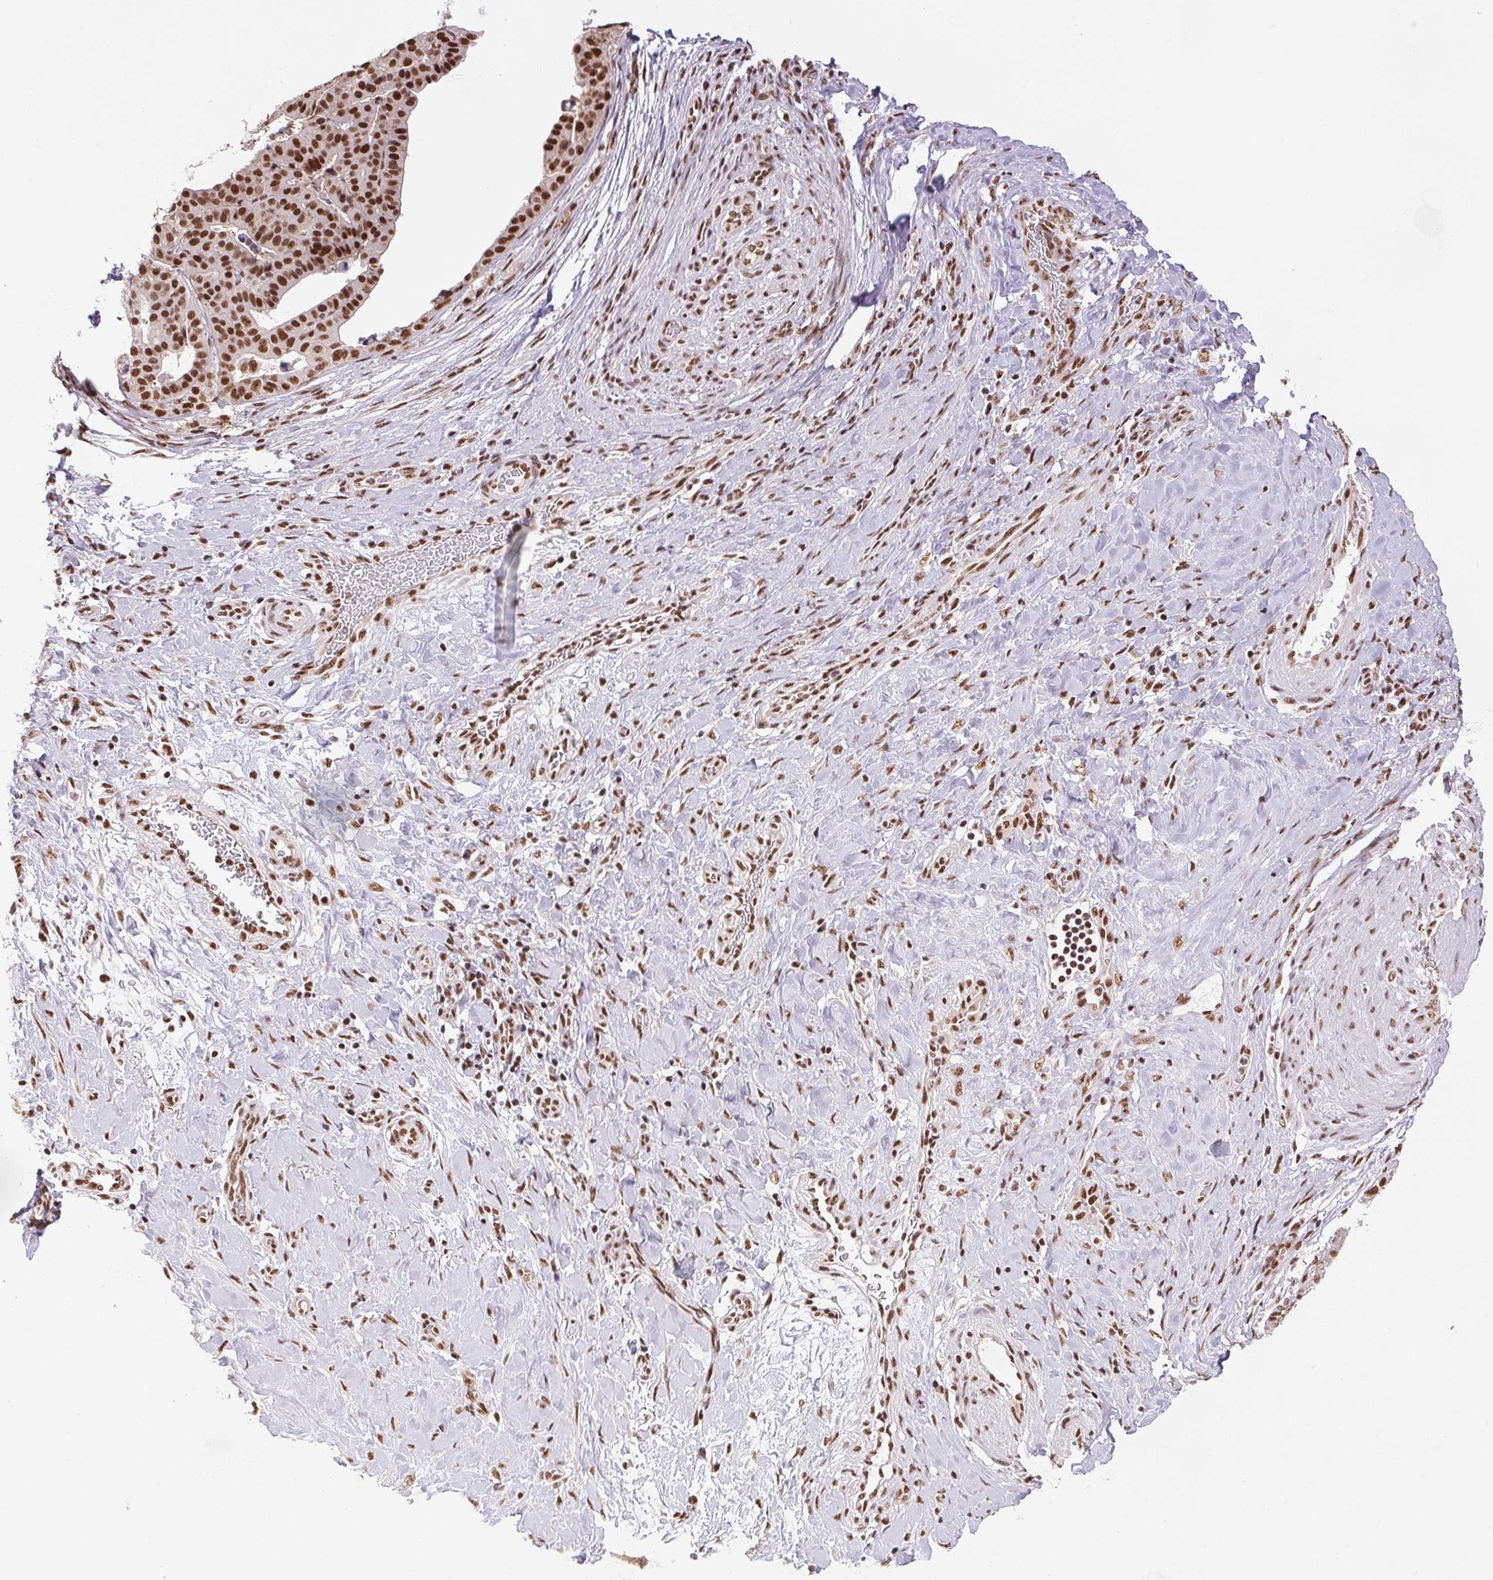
{"staining": {"intensity": "moderate", "quantity": ">75%", "location": "nuclear"}, "tissue": "stomach cancer", "cell_type": "Tumor cells", "image_type": "cancer", "snomed": [{"axis": "morphology", "description": "Adenocarcinoma, NOS"}, {"axis": "topography", "description": "Stomach"}], "caption": "A micrograph of human stomach cancer (adenocarcinoma) stained for a protein exhibits moderate nuclear brown staining in tumor cells.", "gene": "IK", "patient": {"sex": "male", "age": 48}}